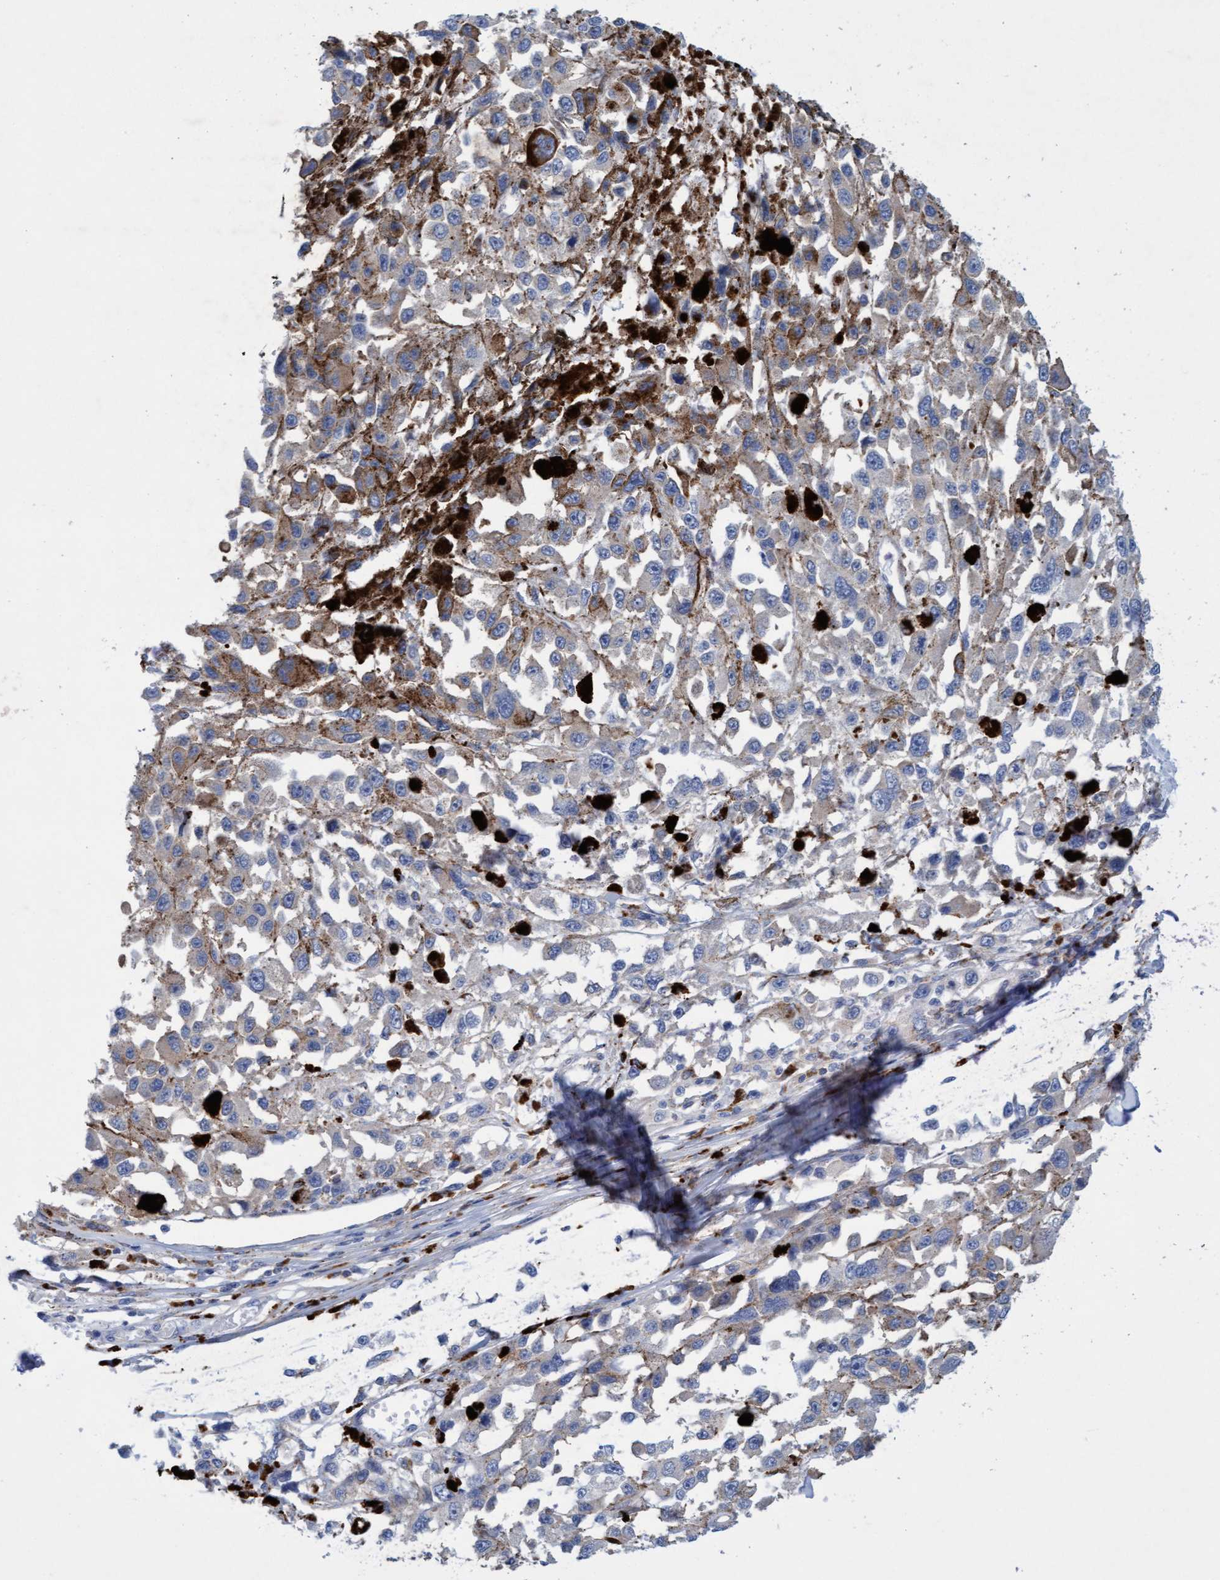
{"staining": {"intensity": "weak", "quantity": "25%-75%", "location": "cytoplasmic/membranous"}, "tissue": "melanoma", "cell_type": "Tumor cells", "image_type": "cancer", "snomed": [{"axis": "morphology", "description": "Malignant melanoma, Metastatic site"}, {"axis": "topography", "description": "Lymph node"}], "caption": "An image of human malignant melanoma (metastatic site) stained for a protein reveals weak cytoplasmic/membranous brown staining in tumor cells.", "gene": "SGSH", "patient": {"sex": "male", "age": 59}}